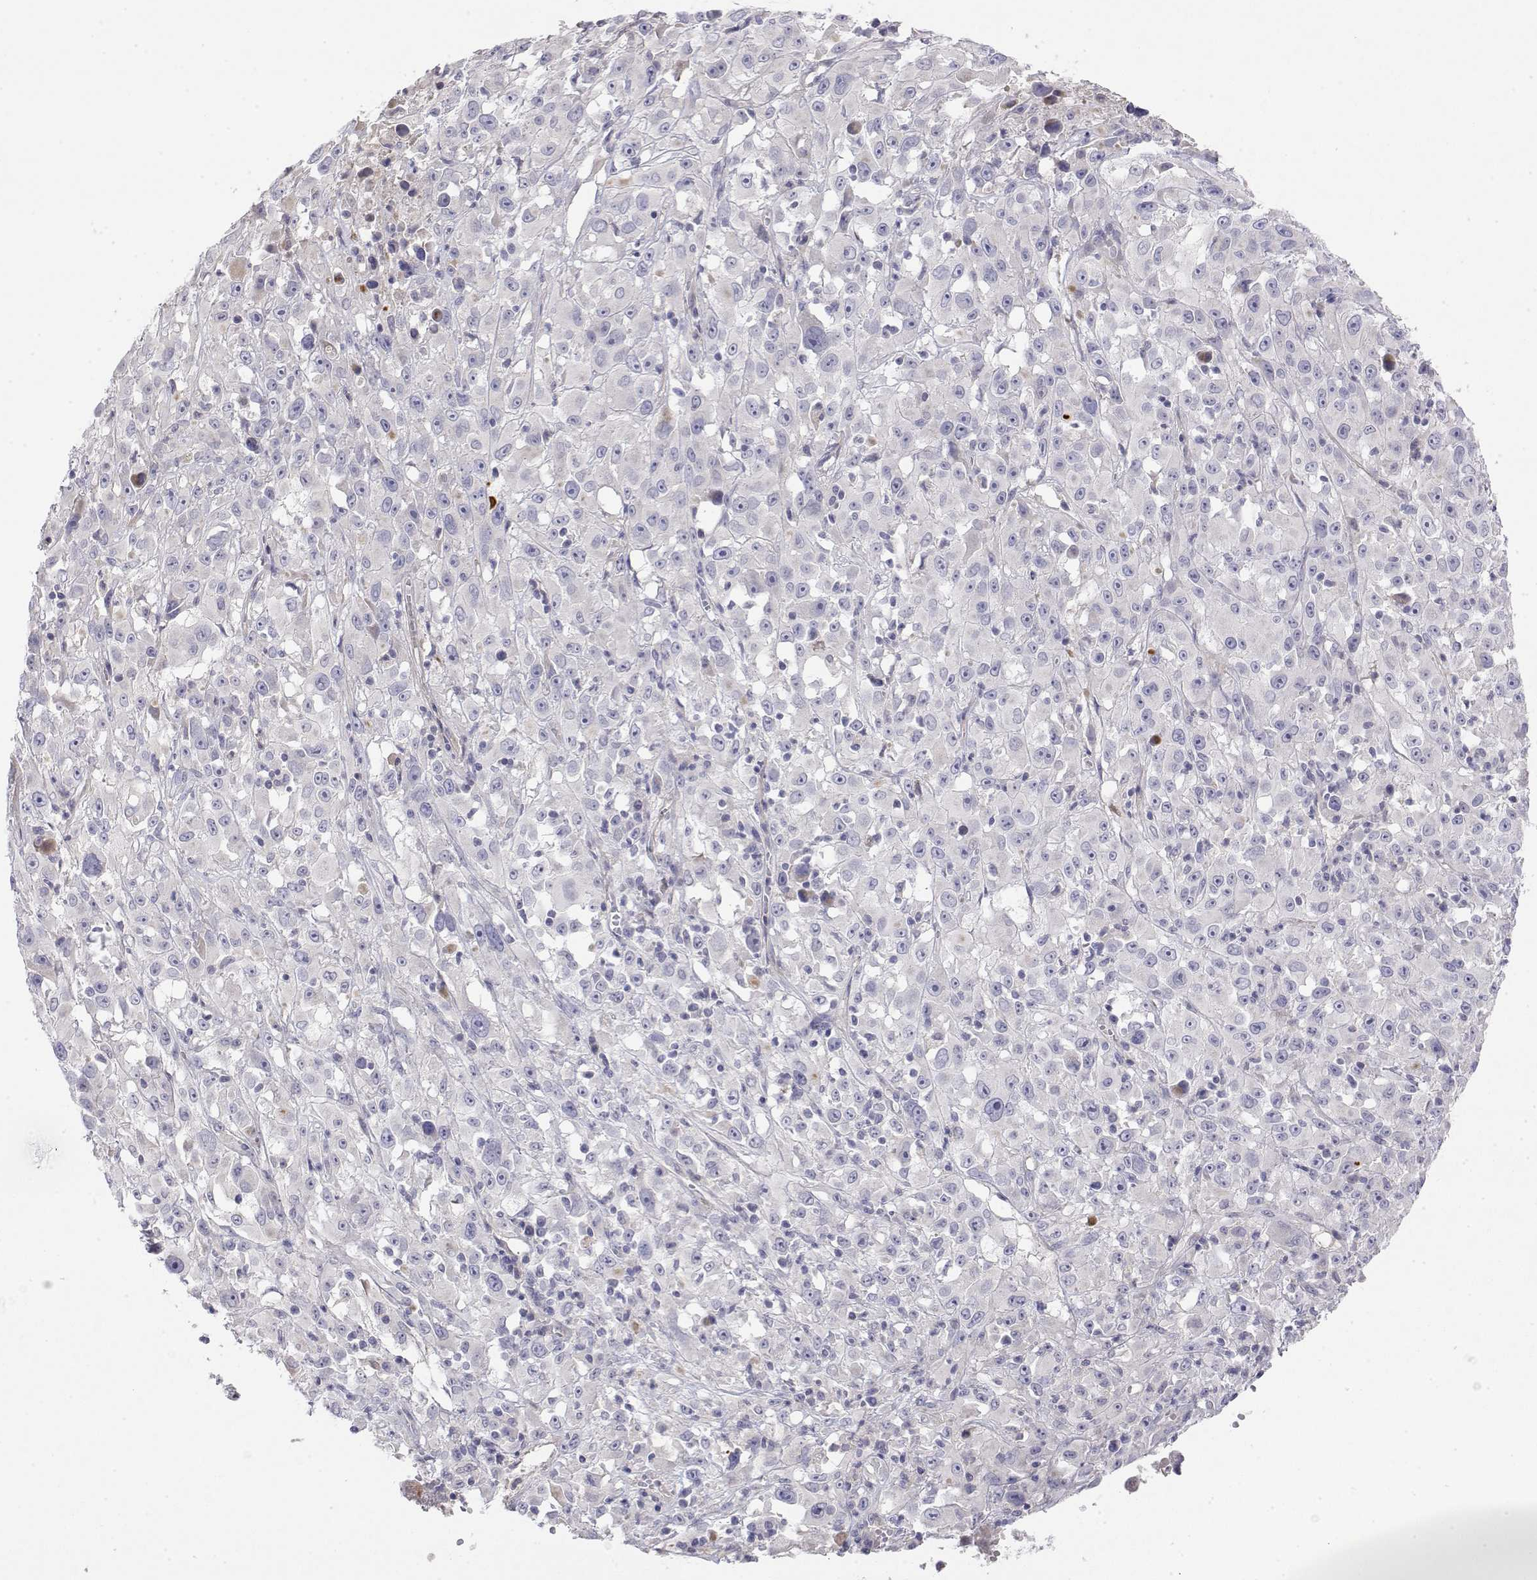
{"staining": {"intensity": "negative", "quantity": "none", "location": "none"}, "tissue": "melanoma", "cell_type": "Tumor cells", "image_type": "cancer", "snomed": [{"axis": "morphology", "description": "Malignant melanoma, Metastatic site"}, {"axis": "topography", "description": "Soft tissue"}], "caption": "This is an immunohistochemistry (IHC) image of human melanoma. There is no staining in tumor cells.", "gene": "GGACT", "patient": {"sex": "male", "age": 50}}